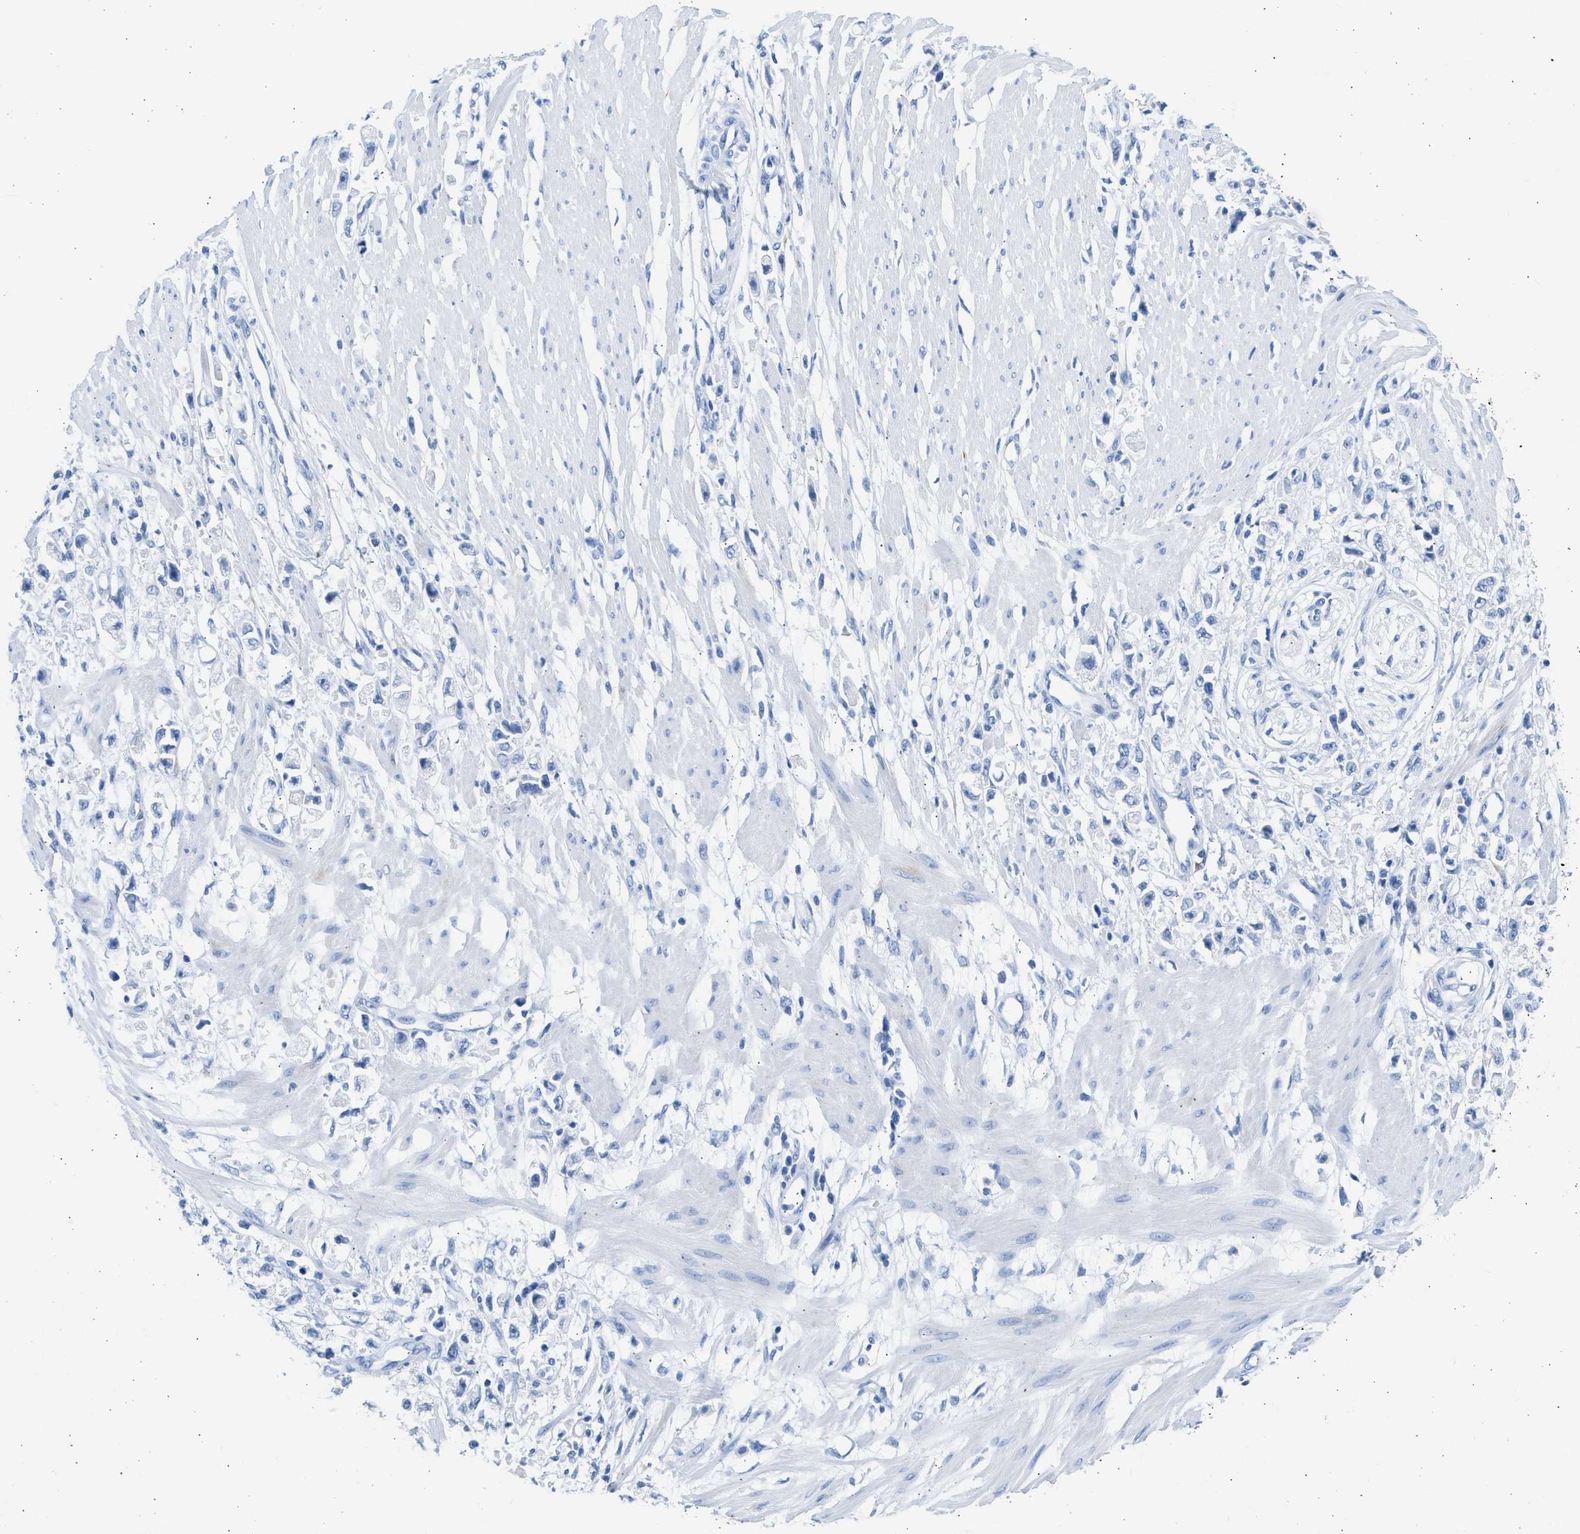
{"staining": {"intensity": "negative", "quantity": "none", "location": "none"}, "tissue": "stomach cancer", "cell_type": "Tumor cells", "image_type": "cancer", "snomed": [{"axis": "morphology", "description": "Adenocarcinoma, NOS"}, {"axis": "topography", "description": "Stomach"}], "caption": "Stomach cancer was stained to show a protein in brown. There is no significant positivity in tumor cells.", "gene": "SPATA3", "patient": {"sex": "female", "age": 59}}